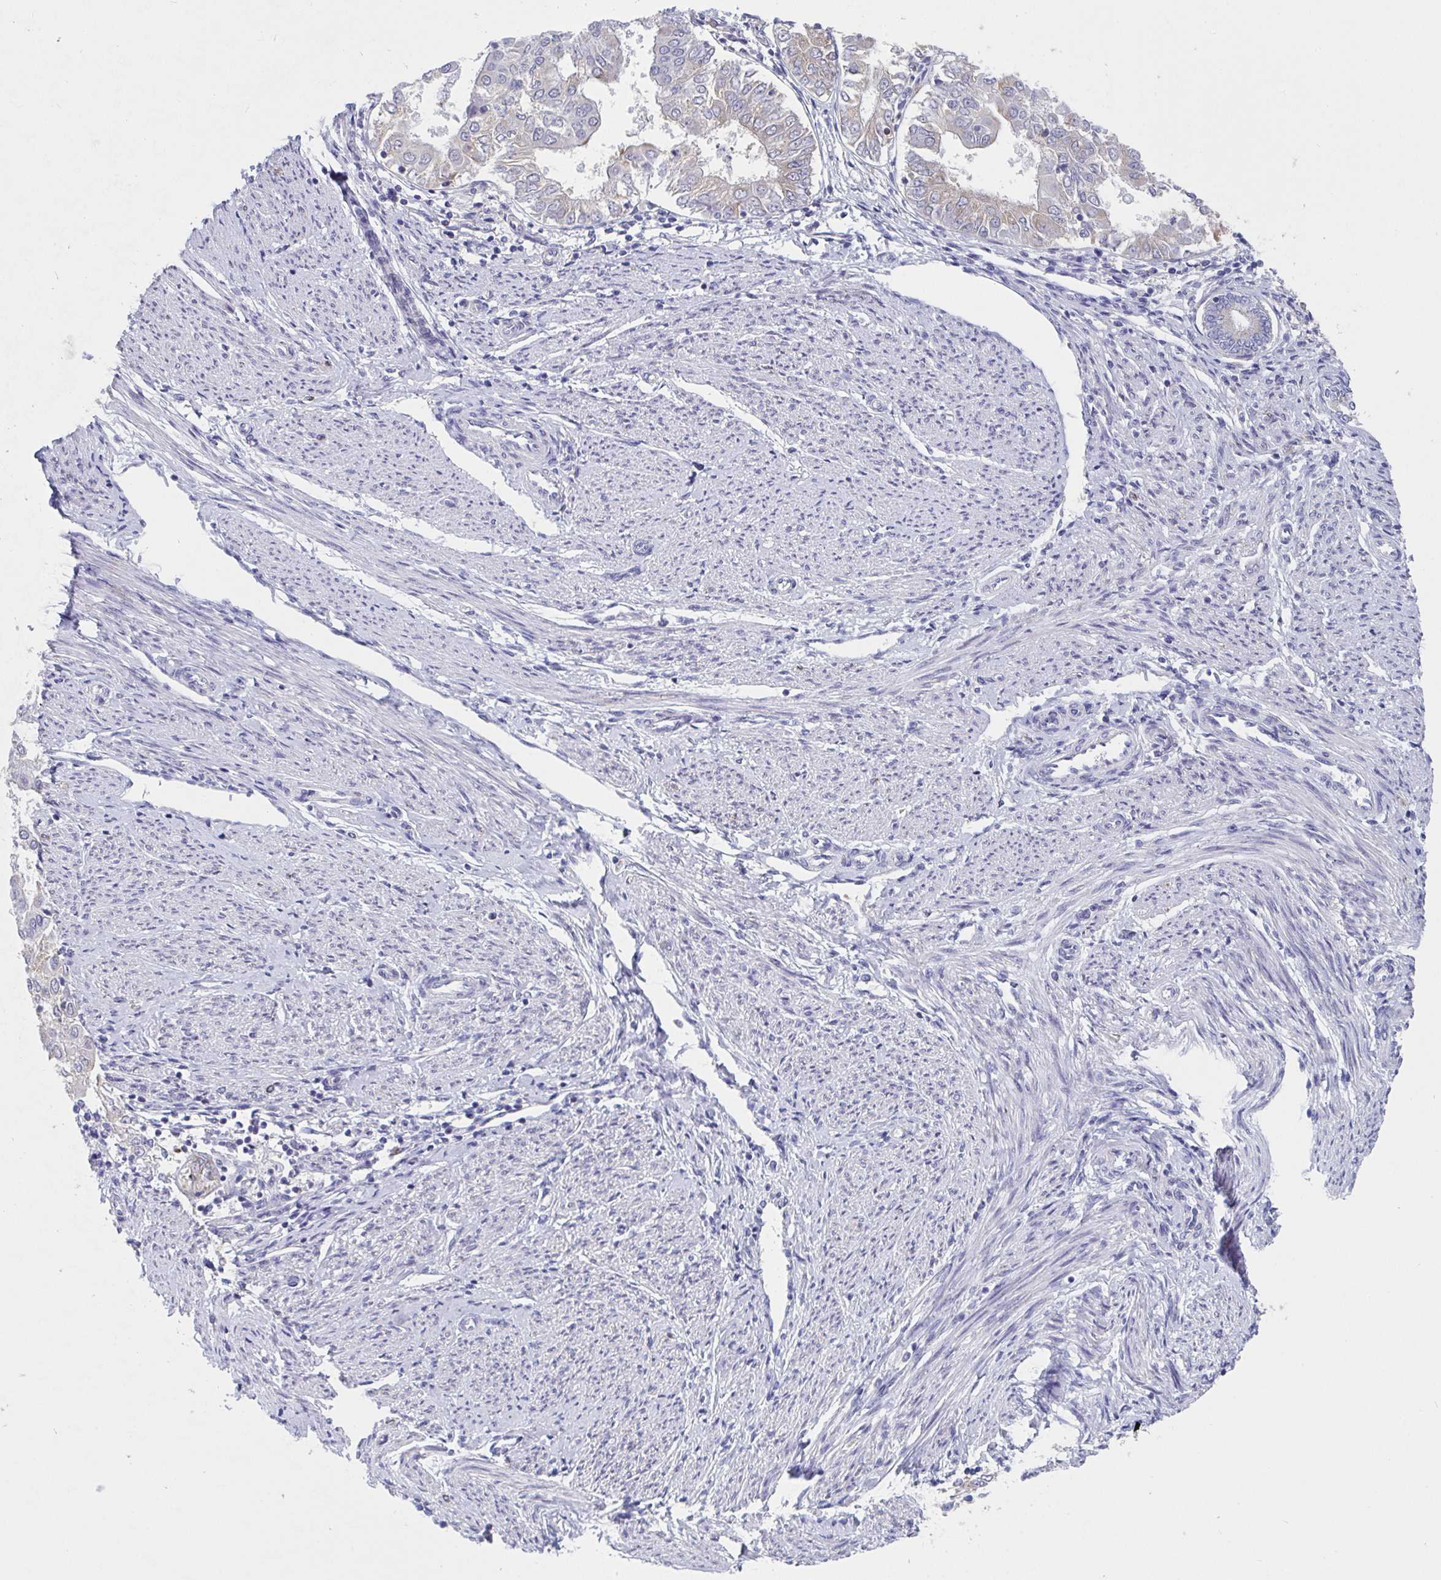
{"staining": {"intensity": "weak", "quantity": "<25%", "location": "cytoplasmic/membranous"}, "tissue": "endometrial cancer", "cell_type": "Tumor cells", "image_type": "cancer", "snomed": [{"axis": "morphology", "description": "Adenocarcinoma, NOS"}, {"axis": "topography", "description": "Endometrium"}], "caption": "A histopathology image of endometrial adenocarcinoma stained for a protein exhibits no brown staining in tumor cells. (DAB immunohistochemistry with hematoxylin counter stain).", "gene": "TAS2R39", "patient": {"sex": "female", "age": 68}}